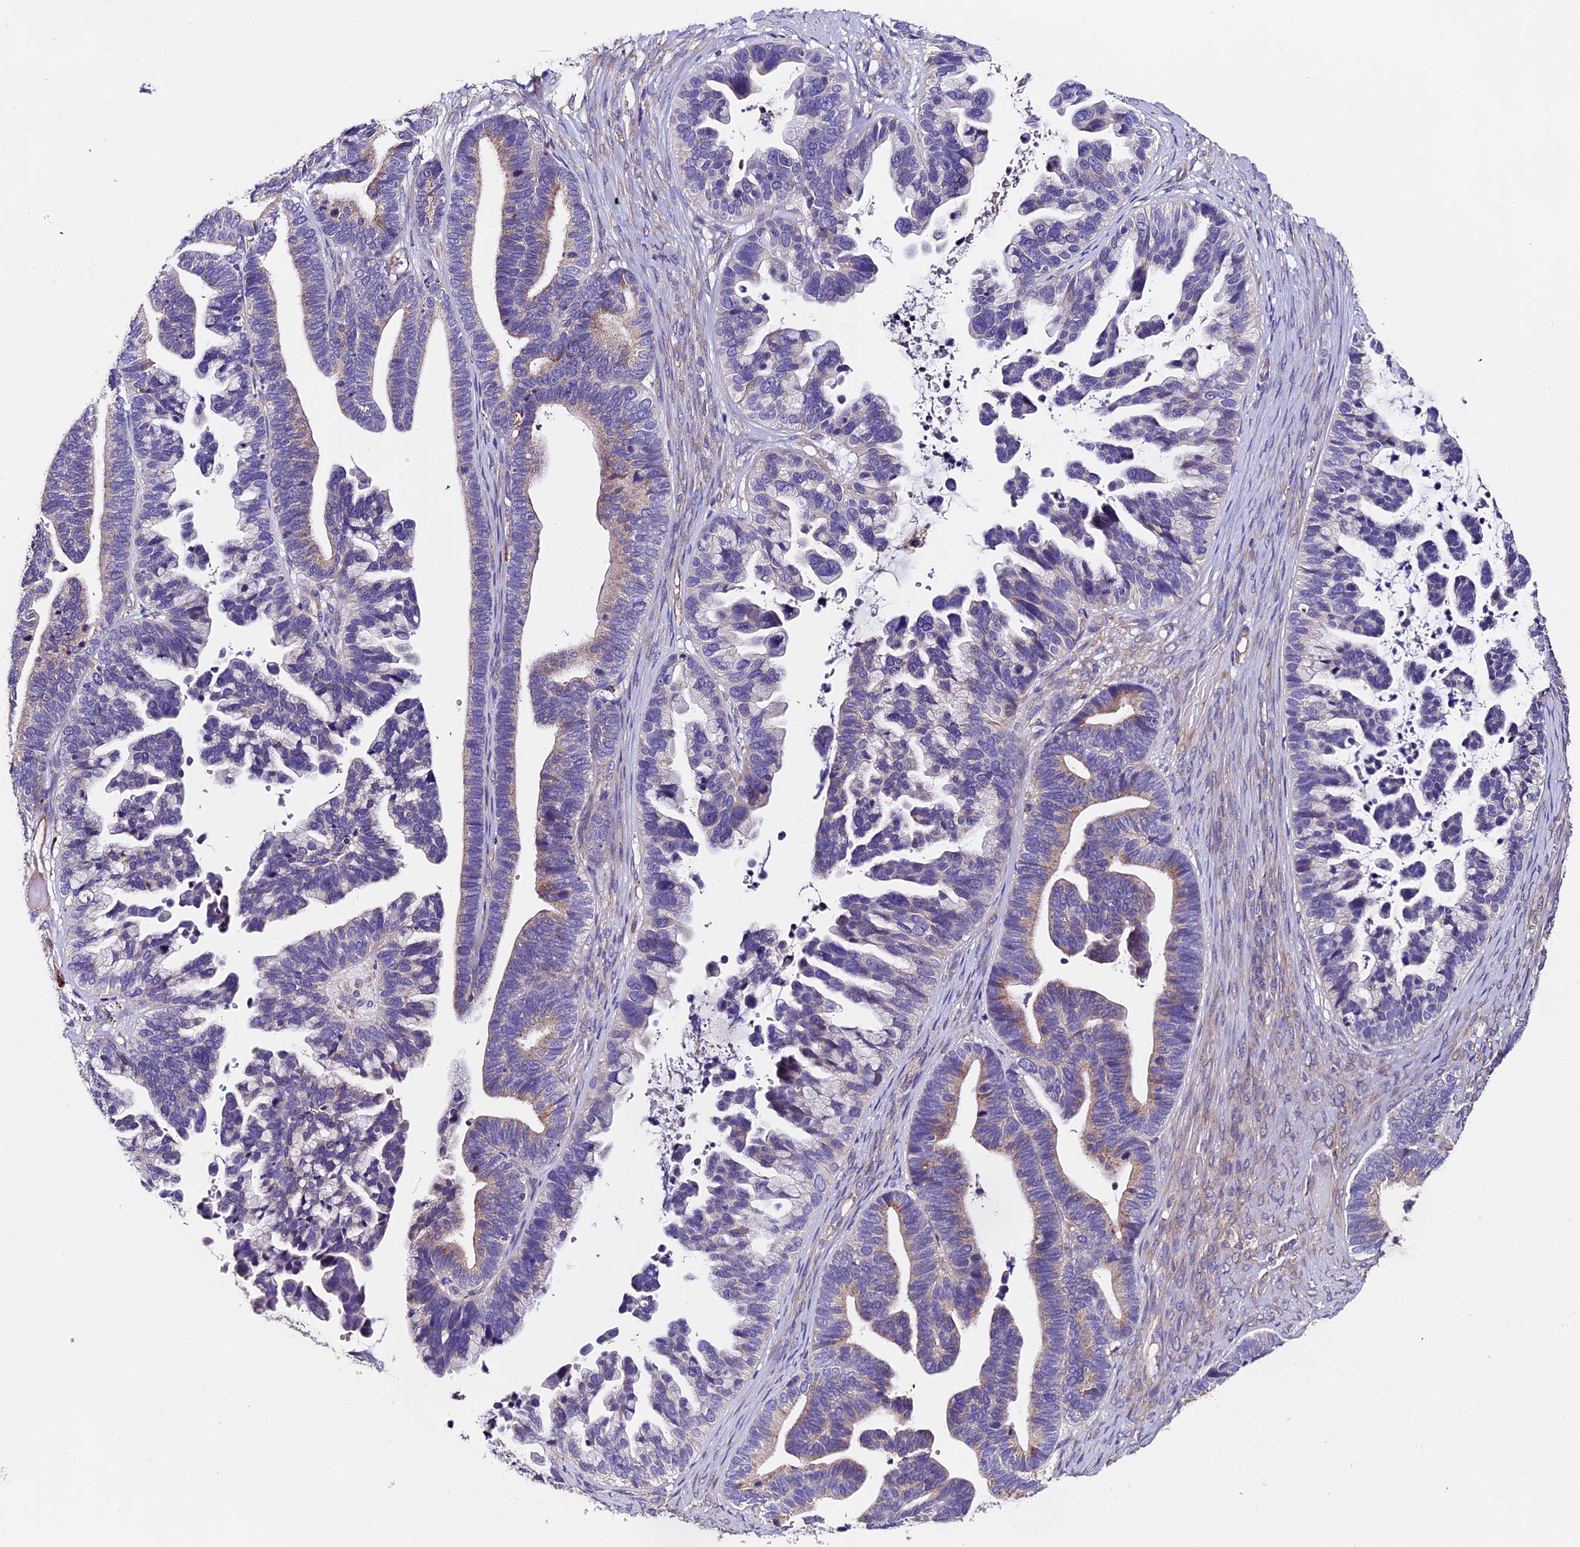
{"staining": {"intensity": "weak", "quantity": "<25%", "location": "cytoplasmic/membranous"}, "tissue": "ovarian cancer", "cell_type": "Tumor cells", "image_type": "cancer", "snomed": [{"axis": "morphology", "description": "Cystadenocarcinoma, serous, NOS"}, {"axis": "topography", "description": "Ovary"}], "caption": "The immunohistochemistry (IHC) histopathology image has no significant expression in tumor cells of ovarian serous cystadenocarcinoma tissue.", "gene": "CLN5", "patient": {"sex": "female", "age": 56}}